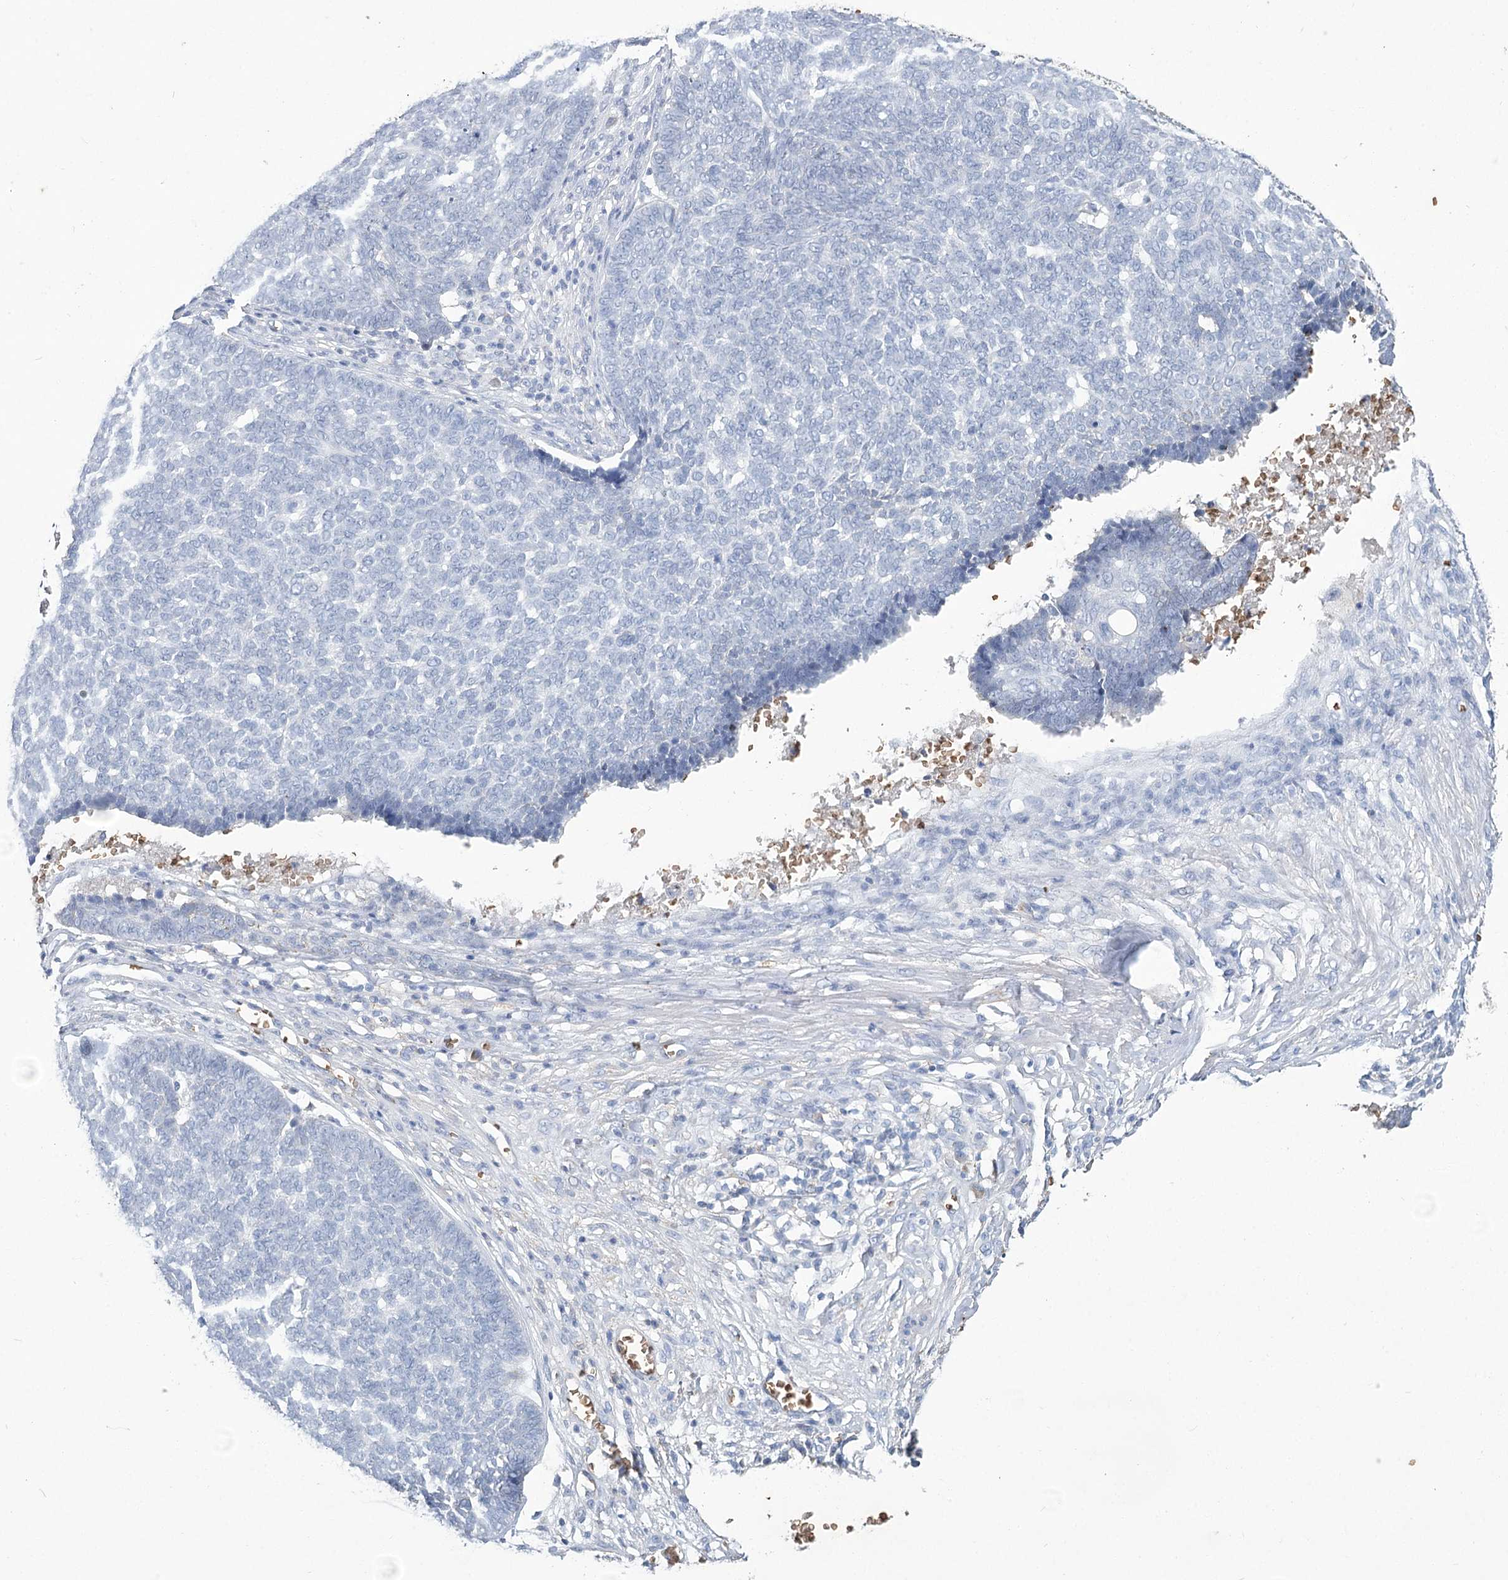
{"staining": {"intensity": "negative", "quantity": "none", "location": "none"}, "tissue": "skin cancer", "cell_type": "Tumor cells", "image_type": "cancer", "snomed": [{"axis": "morphology", "description": "Basal cell carcinoma"}, {"axis": "topography", "description": "Skin"}], "caption": "A micrograph of basal cell carcinoma (skin) stained for a protein exhibits no brown staining in tumor cells.", "gene": "HBA1", "patient": {"sex": "male", "age": 84}}